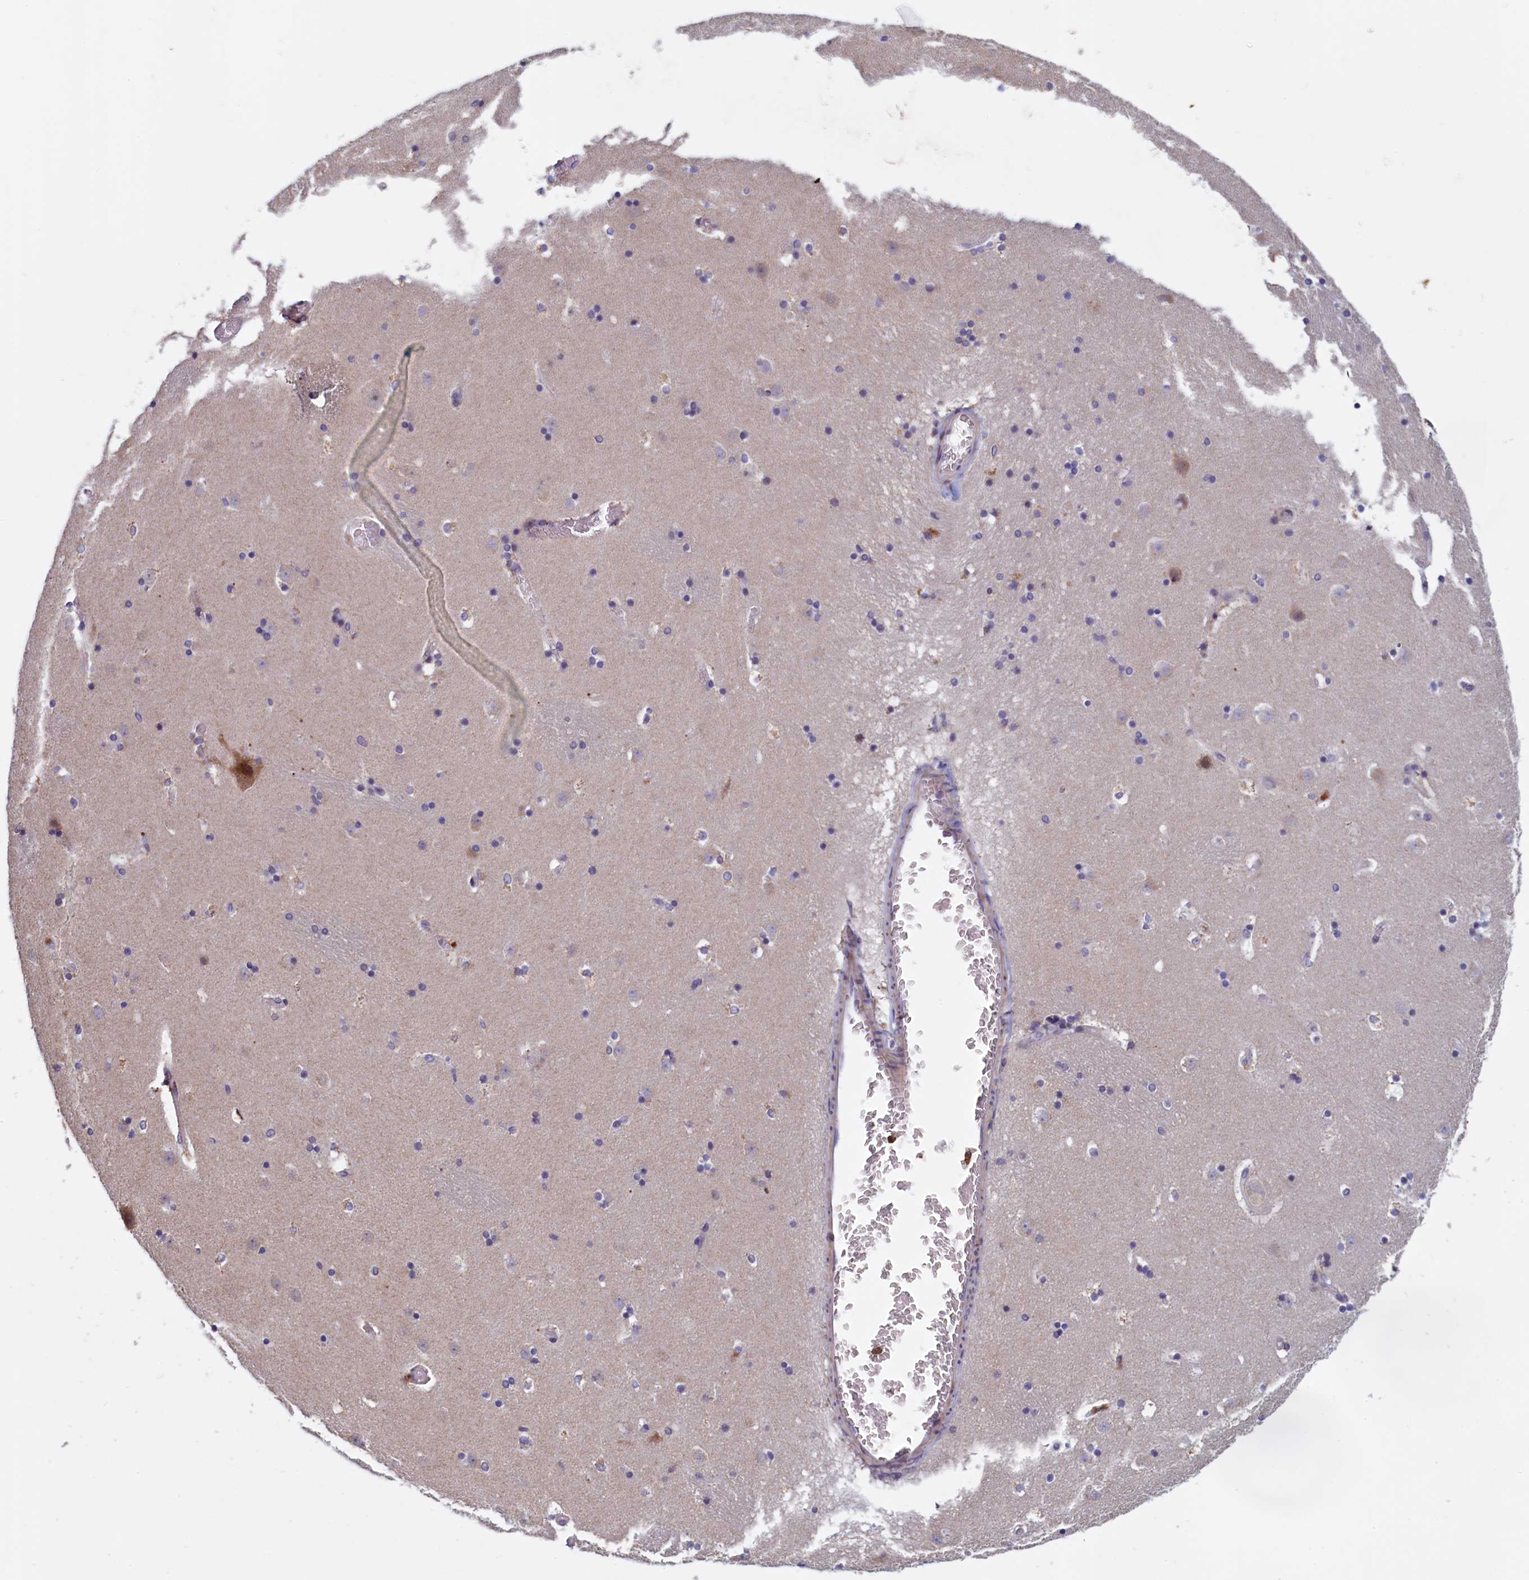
{"staining": {"intensity": "weak", "quantity": "<25%", "location": "cytoplasmic/membranous"}, "tissue": "caudate", "cell_type": "Glial cells", "image_type": "normal", "snomed": [{"axis": "morphology", "description": "Normal tissue, NOS"}, {"axis": "topography", "description": "Lateral ventricle wall"}], "caption": "Immunohistochemistry (IHC) micrograph of unremarkable caudate: human caudate stained with DAB demonstrates no significant protein expression in glial cells. (DAB (3,3'-diaminobenzidine) immunohistochemistry, high magnification).", "gene": "EPB41L4B", "patient": {"sex": "male", "age": 45}}